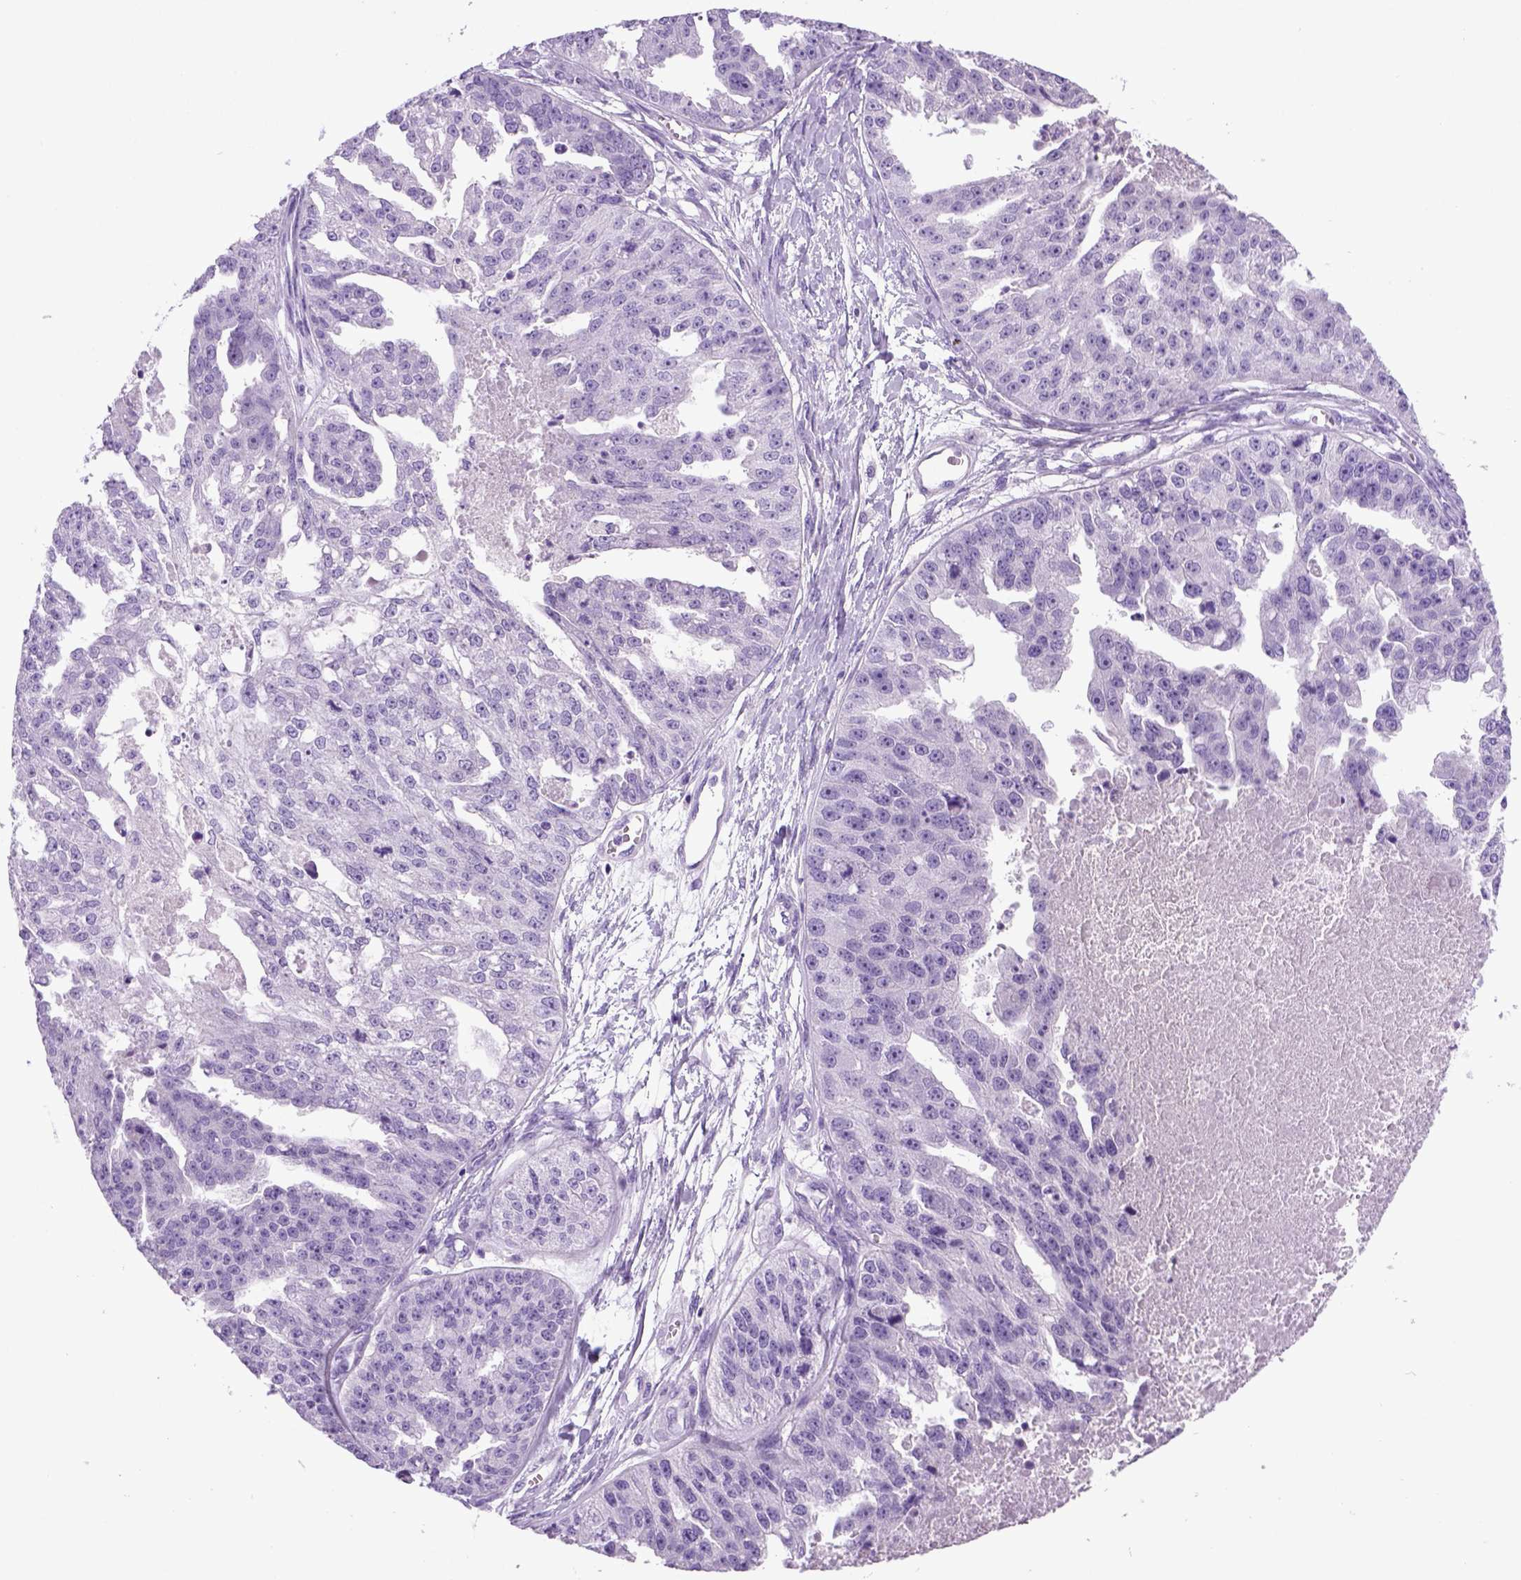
{"staining": {"intensity": "negative", "quantity": "none", "location": "none"}, "tissue": "ovarian cancer", "cell_type": "Tumor cells", "image_type": "cancer", "snomed": [{"axis": "morphology", "description": "Cystadenocarcinoma, serous, NOS"}, {"axis": "topography", "description": "Ovary"}], "caption": "Immunohistochemical staining of ovarian cancer (serous cystadenocarcinoma) shows no significant positivity in tumor cells.", "gene": "KRT71", "patient": {"sex": "female", "age": 58}}